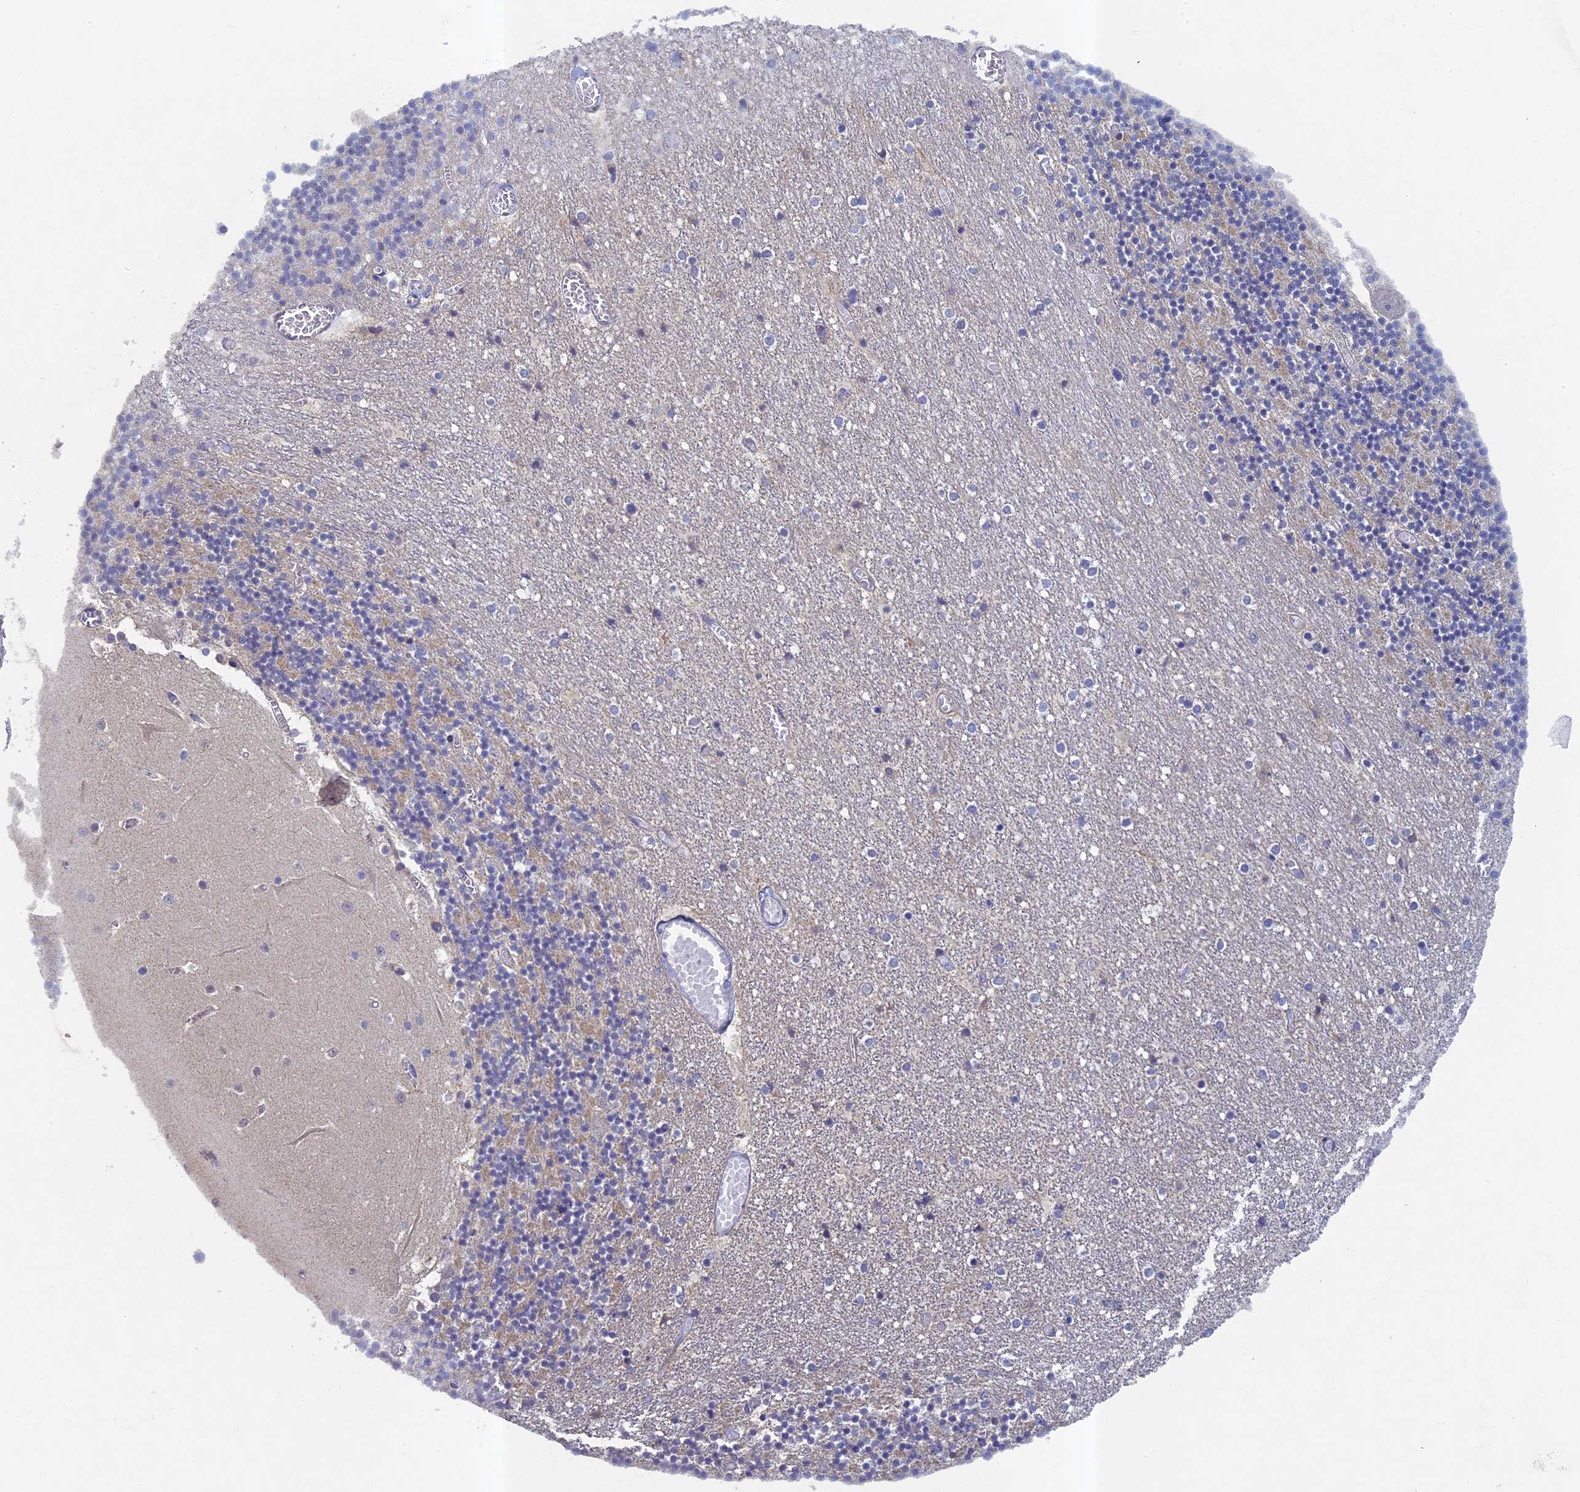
{"staining": {"intensity": "negative", "quantity": "none", "location": "none"}, "tissue": "cerebellum", "cell_type": "Cells in granular layer", "image_type": "normal", "snomed": [{"axis": "morphology", "description": "Normal tissue, NOS"}, {"axis": "topography", "description": "Cerebellum"}], "caption": "Immunohistochemistry micrograph of normal cerebellum stained for a protein (brown), which exhibits no staining in cells in granular layer.", "gene": "DIXDC1", "patient": {"sex": "female", "age": 28}}